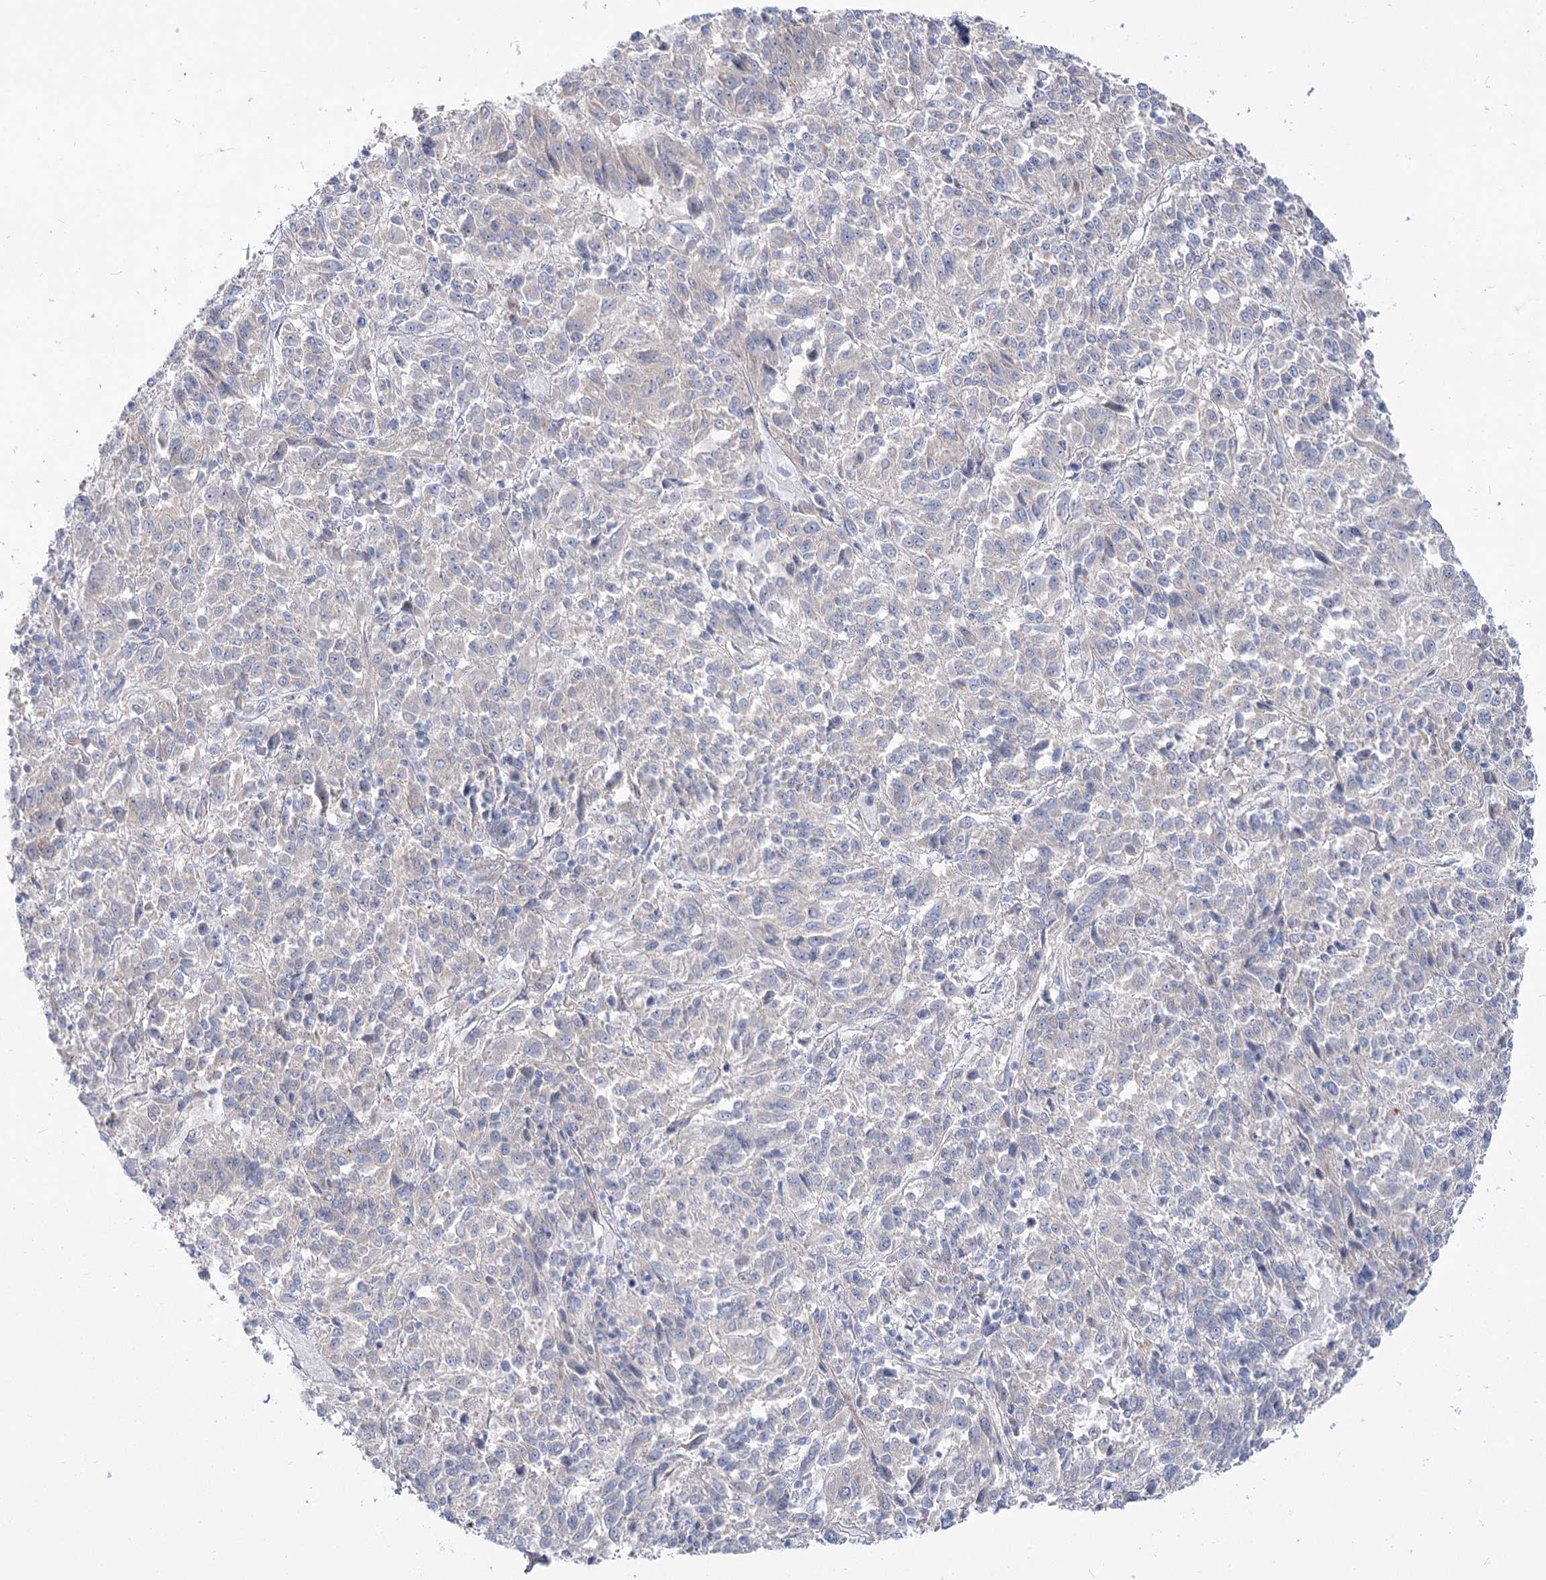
{"staining": {"intensity": "negative", "quantity": "none", "location": "none"}, "tissue": "melanoma", "cell_type": "Tumor cells", "image_type": "cancer", "snomed": [{"axis": "morphology", "description": "Malignant melanoma, Metastatic site"}, {"axis": "topography", "description": "Lung"}], "caption": "Immunohistochemistry histopathology image of human melanoma stained for a protein (brown), which shows no staining in tumor cells. Nuclei are stained in blue.", "gene": "SUOX", "patient": {"sex": "male", "age": 64}}